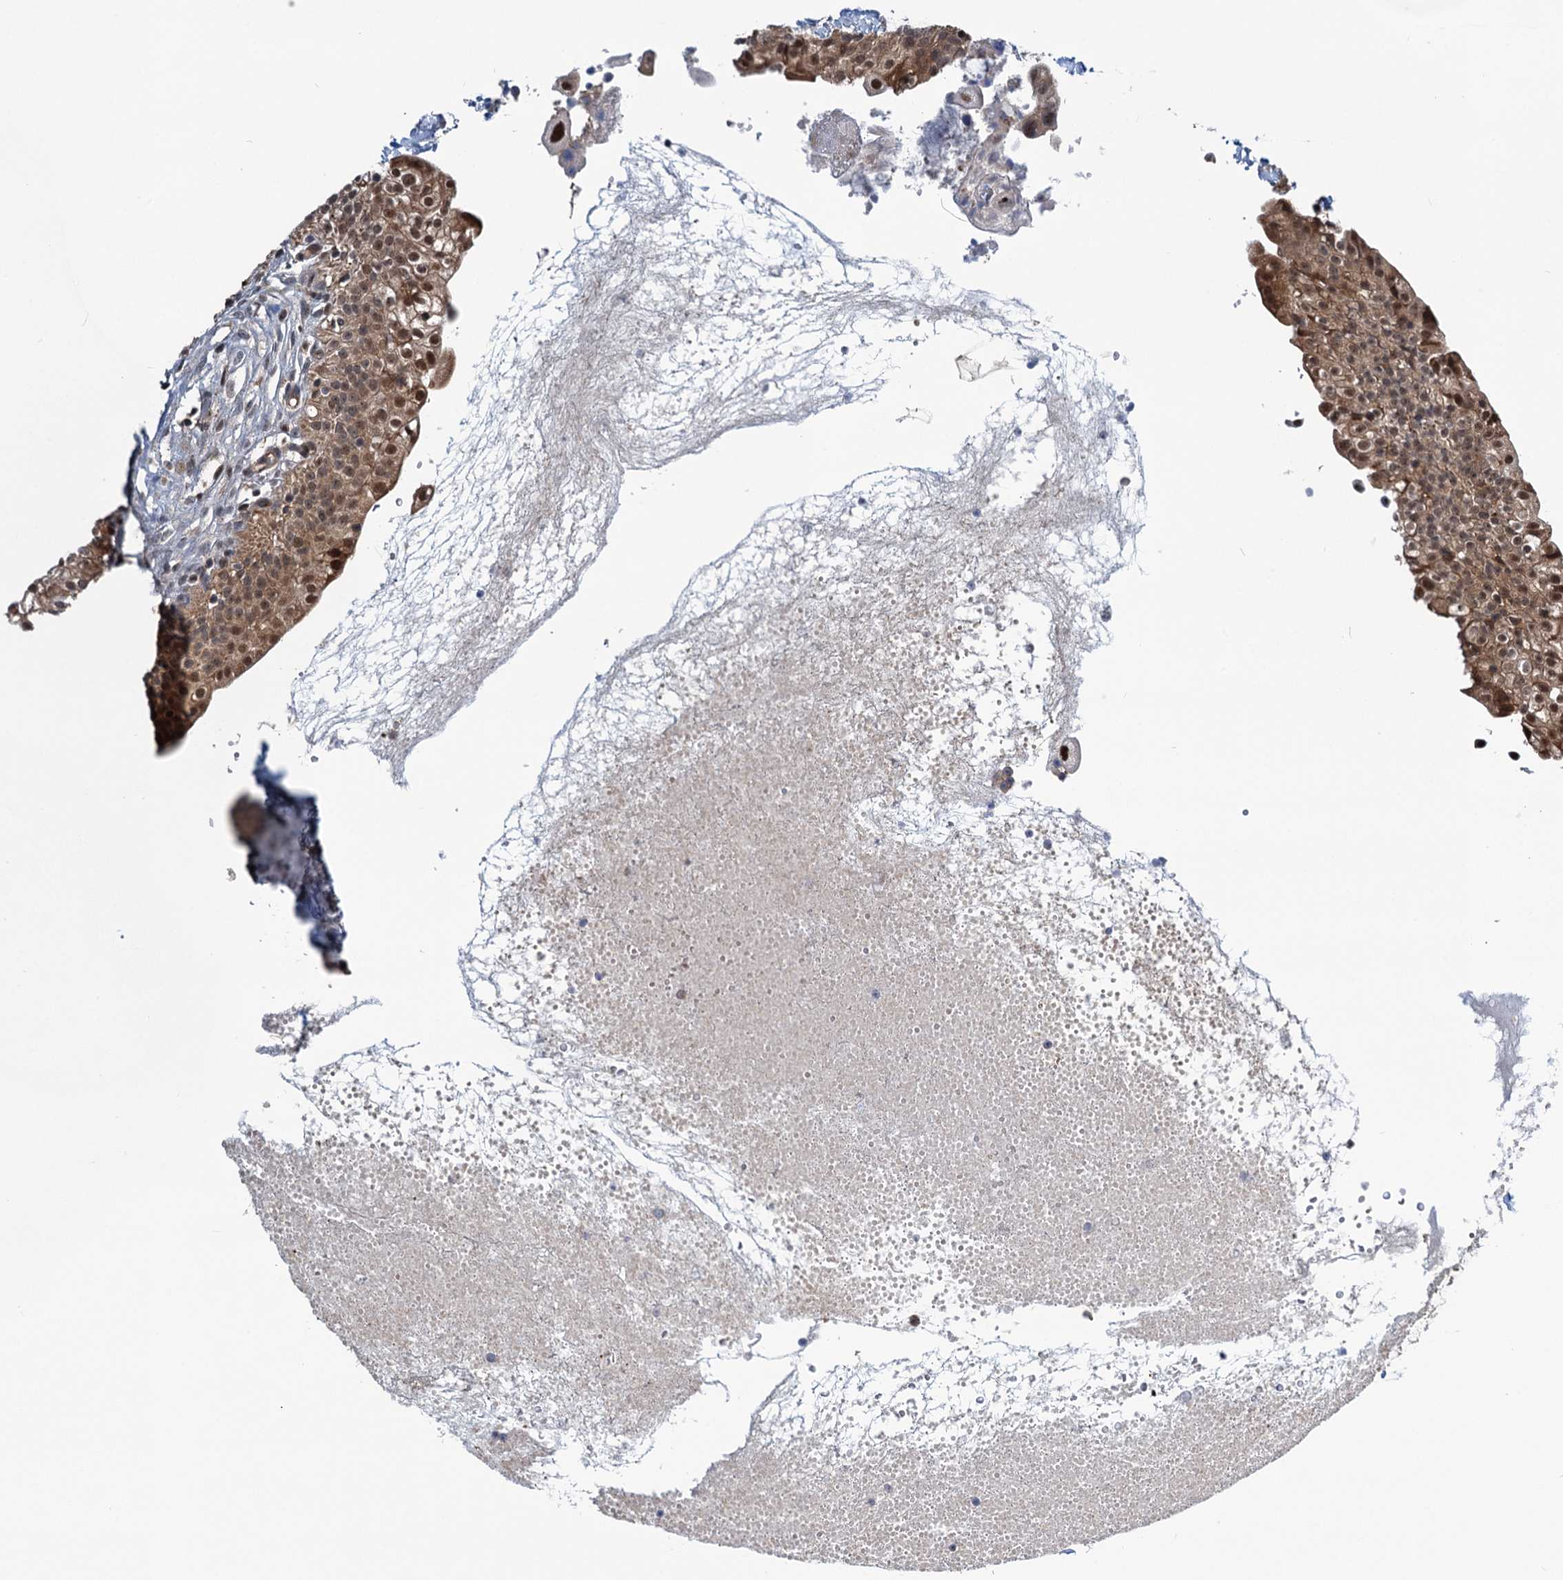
{"staining": {"intensity": "strong", "quantity": ">75%", "location": "cytoplasmic/membranous,nuclear"}, "tissue": "urinary bladder", "cell_type": "Urothelial cells", "image_type": "normal", "snomed": [{"axis": "morphology", "description": "Normal tissue, NOS"}, {"axis": "topography", "description": "Urinary bladder"}], "caption": "Immunohistochemical staining of unremarkable human urinary bladder reveals strong cytoplasmic/membranous,nuclear protein staining in approximately >75% of urothelial cells. (DAB (3,3'-diaminobenzidine) IHC, brown staining for protein, blue staining for nuclei).", "gene": "GPBP1", "patient": {"sex": "male", "age": 55}}